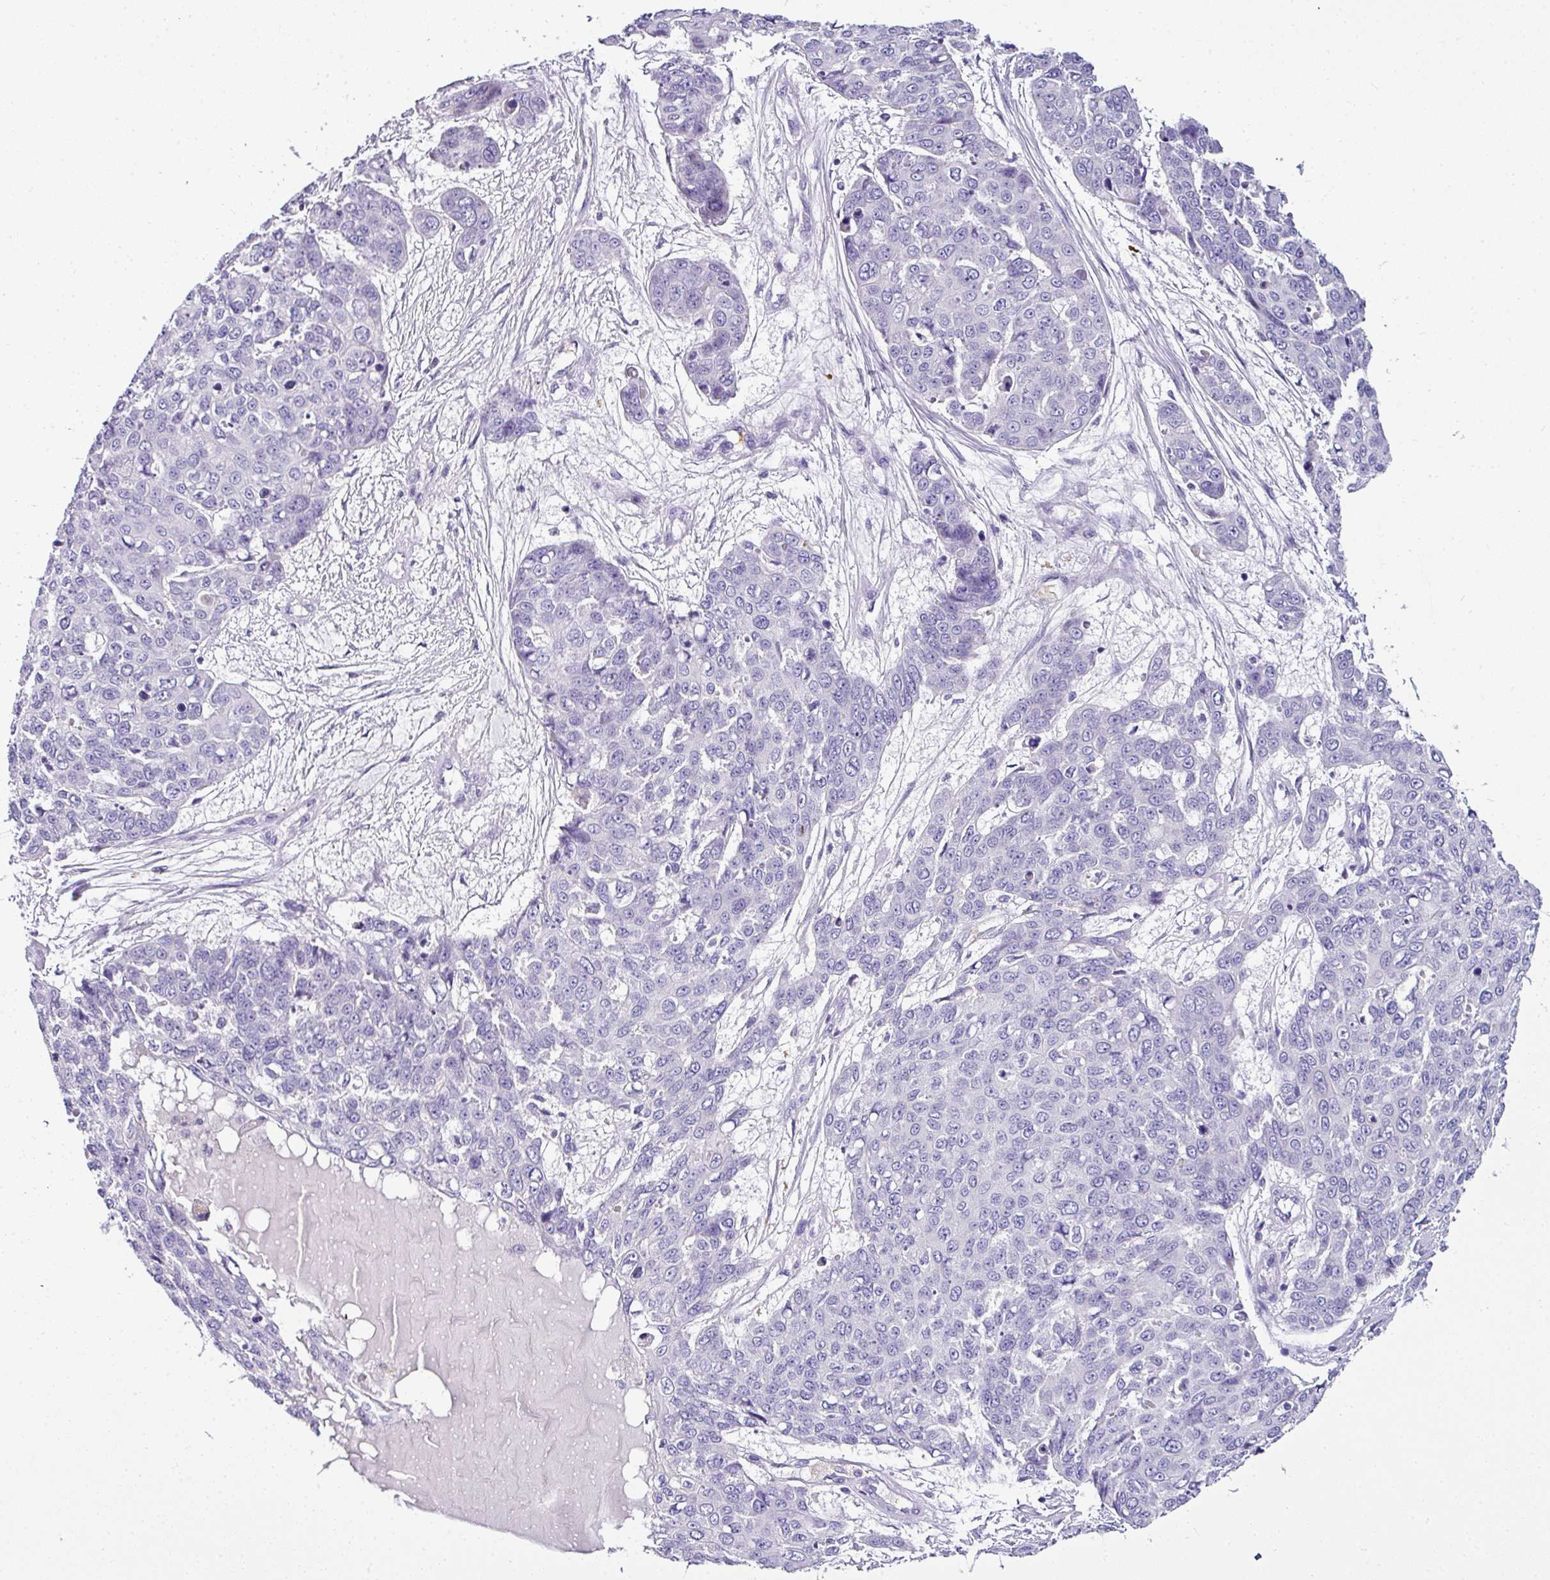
{"staining": {"intensity": "negative", "quantity": "none", "location": "none"}, "tissue": "skin cancer", "cell_type": "Tumor cells", "image_type": "cancer", "snomed": [{"axis": "morphology", "description": "Squamous cell carcinoma, NOS"}, {"axis": "topography", "description": "Skin"}], "caption": "IHC of human skin cancer (squamous cell carcinoma) reveals no positivity in tumor cells.", "gene": "NAPSA", "patient": {"sex": "male", "age": 71}}